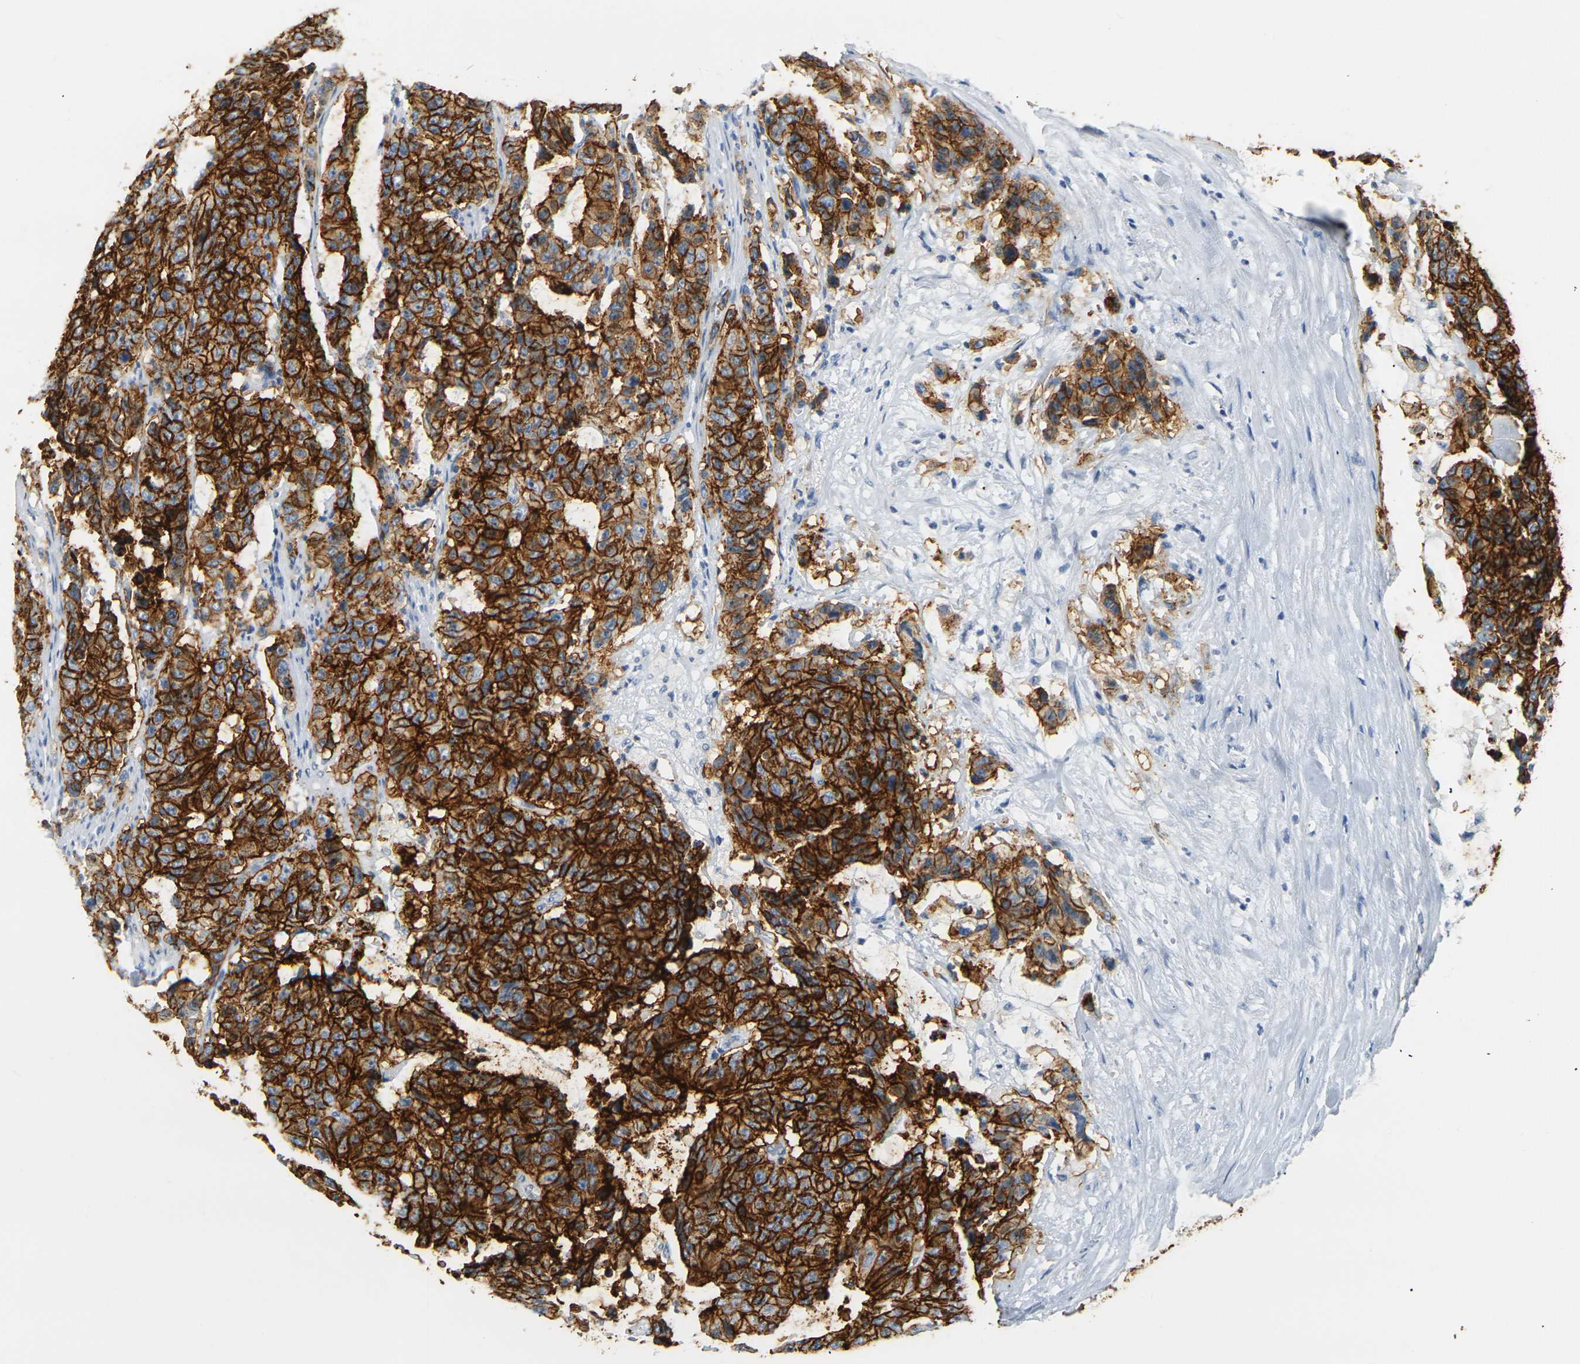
{"staining": {"intensity": "strong", "quantity": ">75%", "location": "cytoplasmic/membranous"}, "tissue": "colorectal cancer", "cell_type": "Tumor cells", "image_type": "cancer", "snomed": [{"axis": "morphology", "description": "Adenocarcinoma, NOS"}, {"axis": "topography", "description": "Colon"}], "caption": "This micrograph reveals immunohistochemistry (IHC) staining of human colorectal cancer (adenocarcinoma), with high strong cytoplasmic/membranous staining in about >75% of tumor cells.", "gene": "CLDN7", "patient": {"sex": "female", "age": 86}}